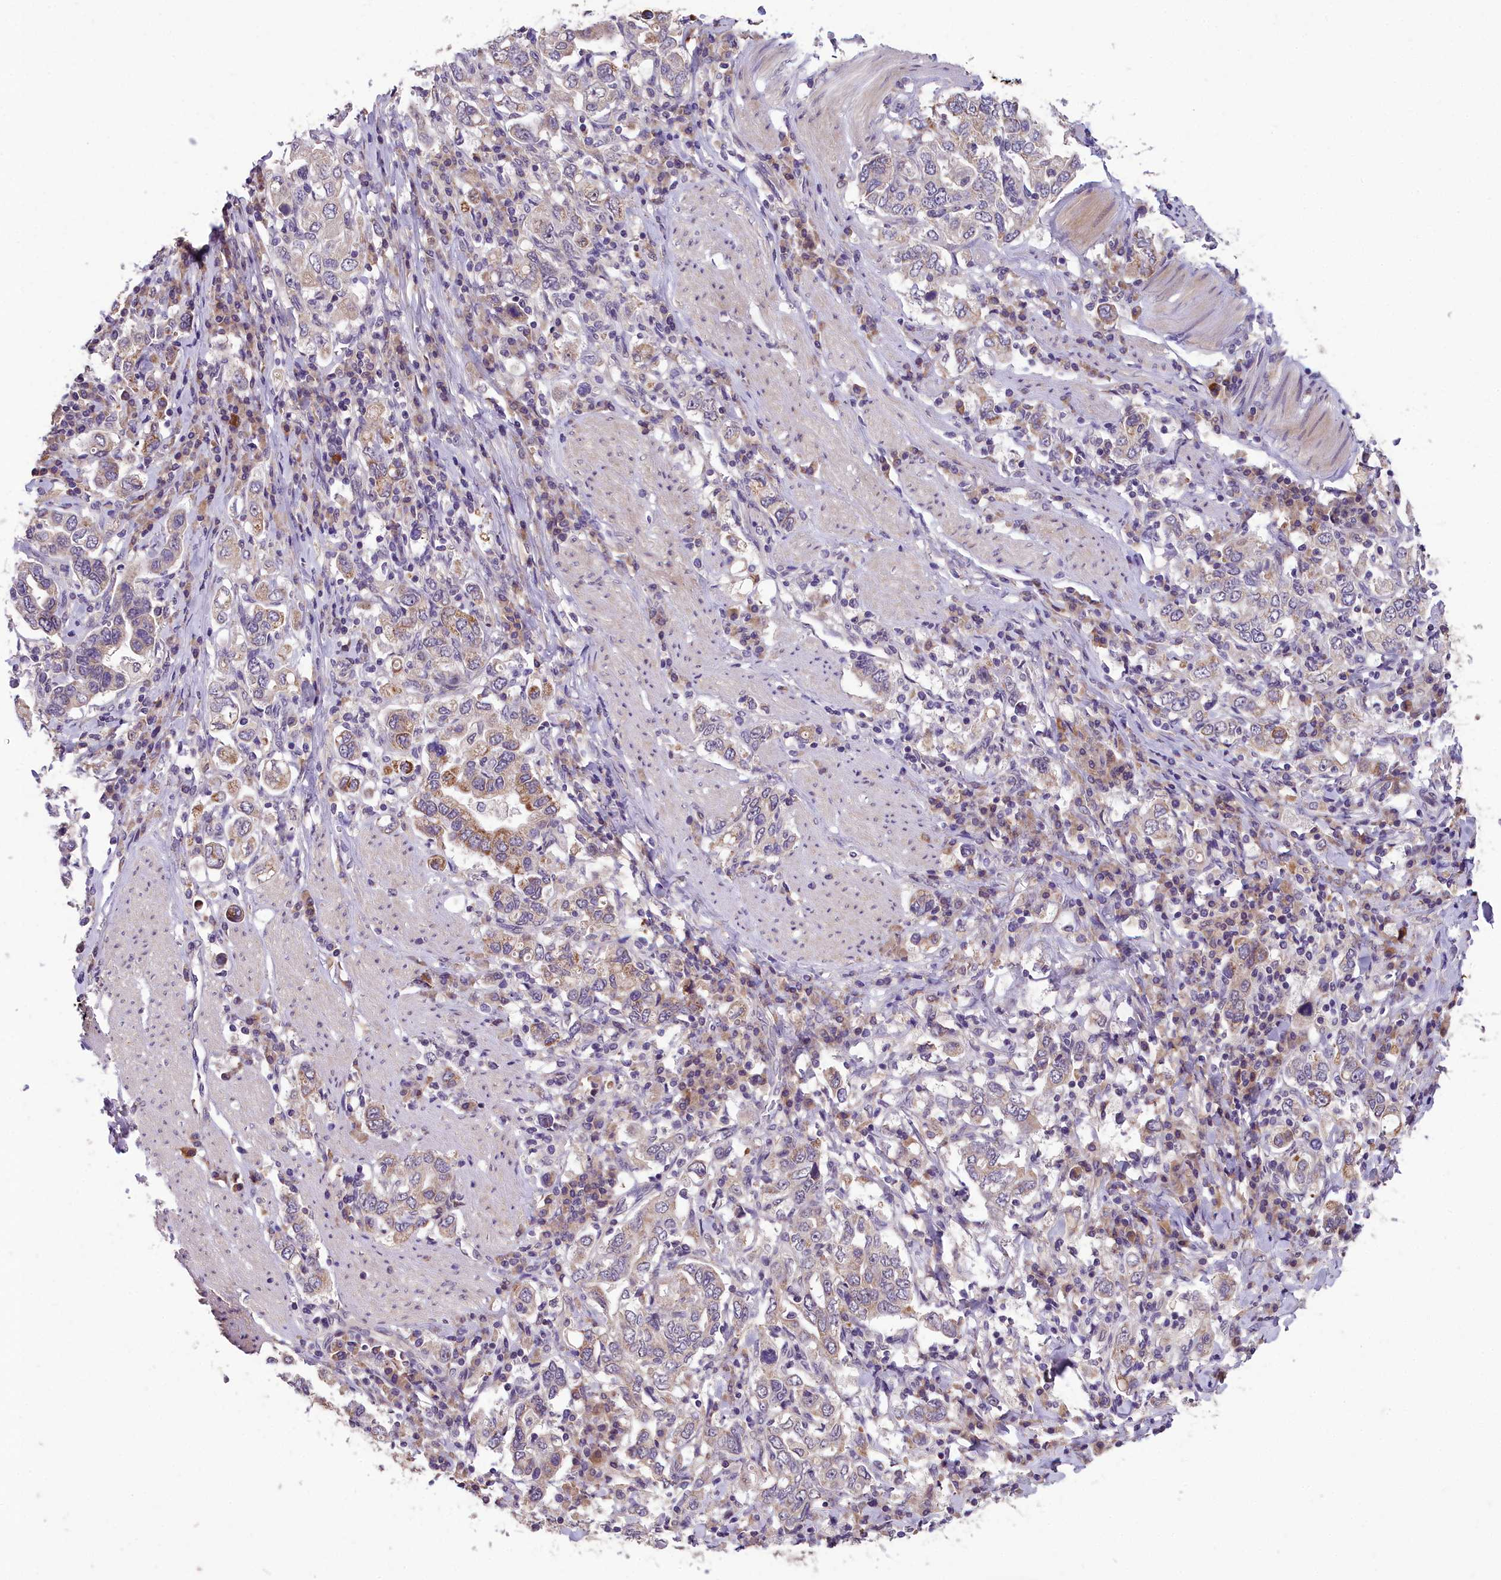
{"staining": {"intensity": "moderate", "quantity": "<25%", "location": "cytoplasmic/membranous"}, "tissue": "stomach cancer", "cell_type": "Tumor cells", "image_type": "cancer", "snomed": [{"axis": "morphology", "description": "Adenocarcinoma, NOS"}, {"axis": "topography", "description": "Stomach, upper"}], "caption": "About <25% of tumor cells in human stomach cancer display moderate cytoplasmic/membranous protein expression as visualized by brown immunohistochemical staining.", "gene": "ZNF333", "patient": {"sex": "male", "age": 62}}